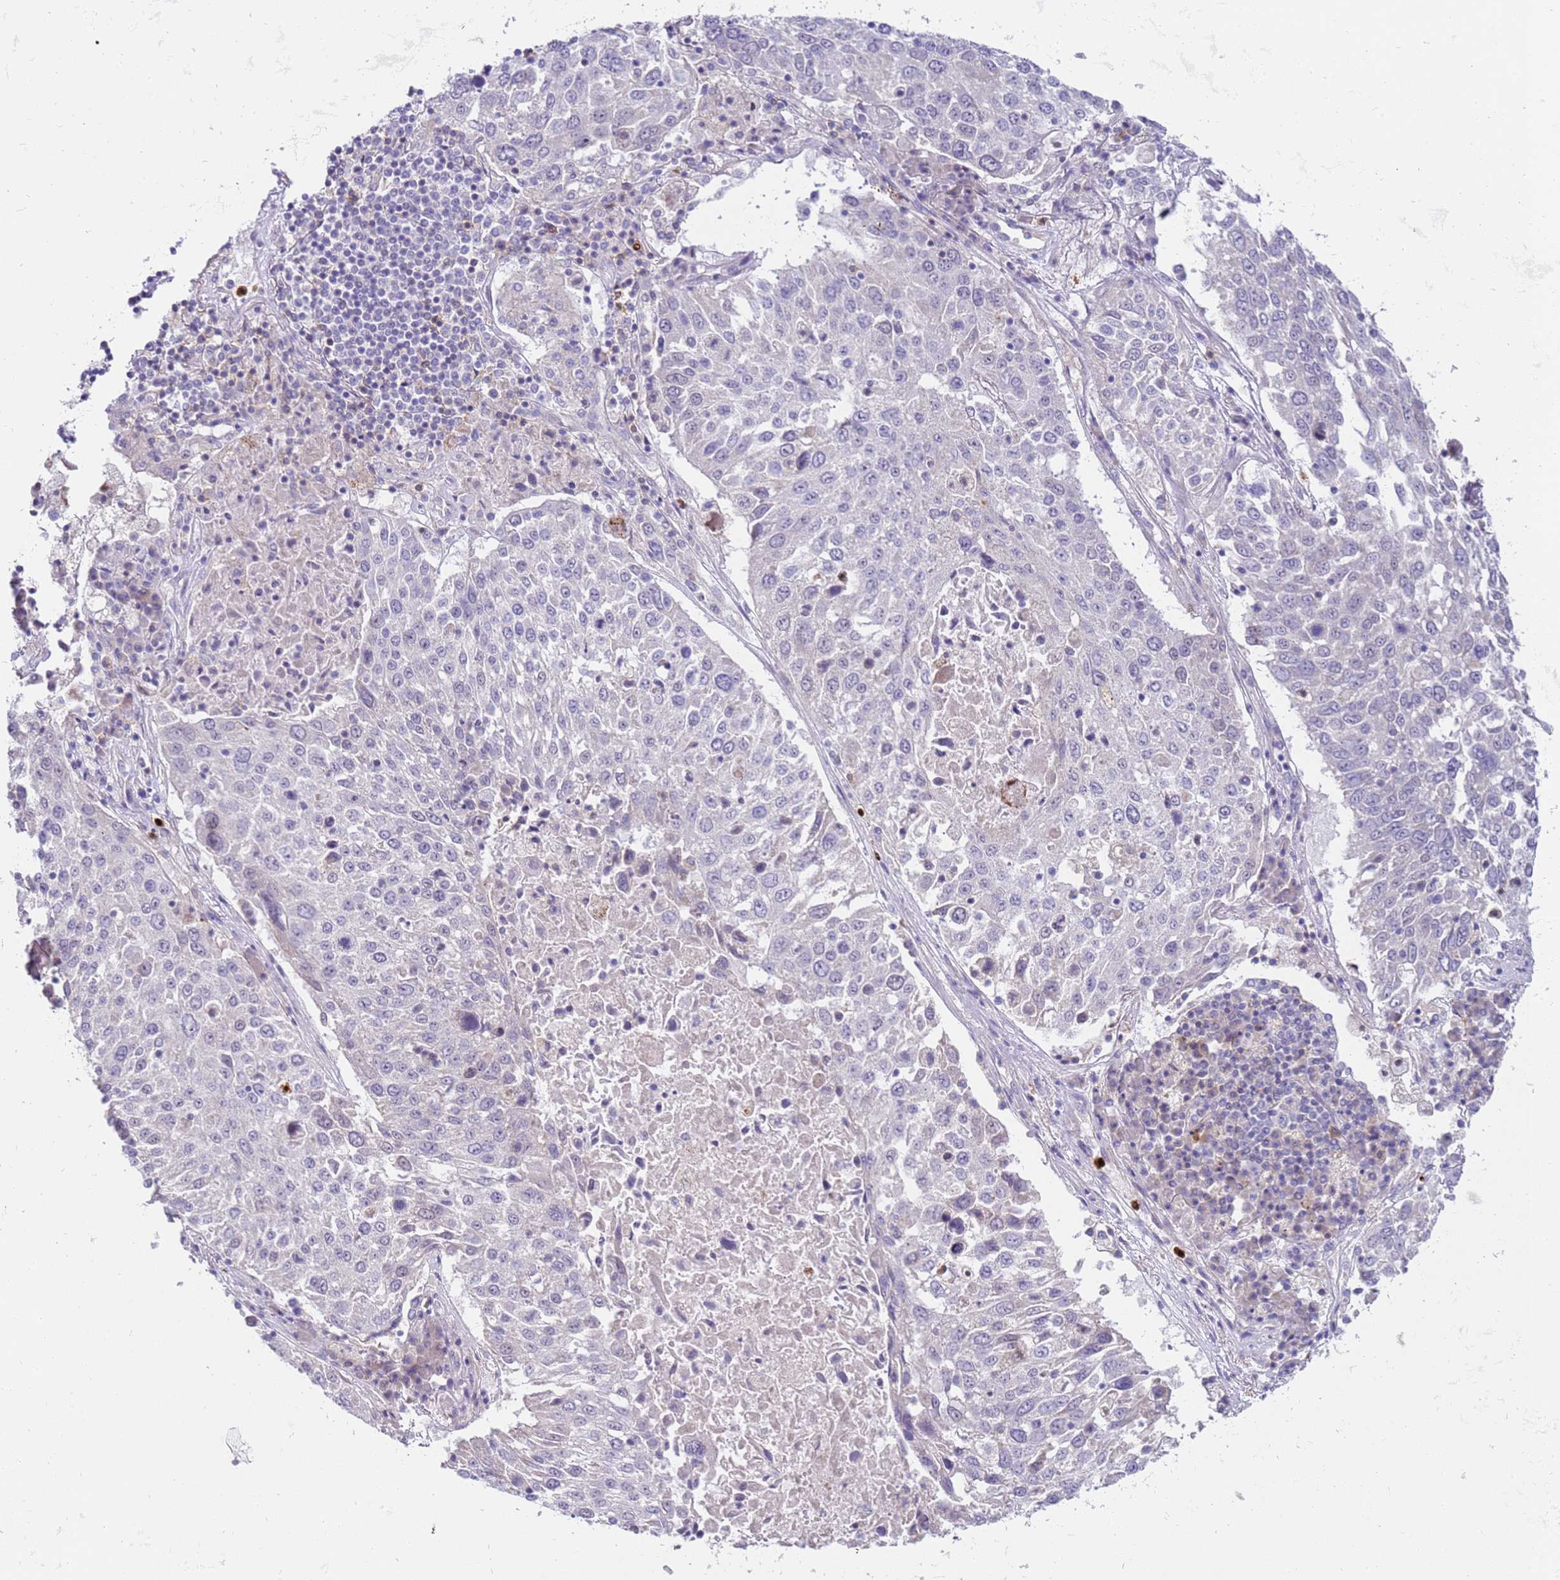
{"staining": {"intensity": "negative", "quantity": "none", "location": "none"}, "tissue": "lung cancer", "cell_type": "Tumor cells", "image_type": "cancer", "snomed": [{"axis": "morphology", "description": "Squamous cell carcinoma, NOS"}, {"axis": "topography", "description": "Lung"}], "caption": "High magnification brightfield microscopy of squamous cell carcinoma (lung) stained with DAB (3,3'-diaminobenzidine) (brown) and counterstained with hematoxylin (blue): tumor cells show no significant staining.", "gene": "STK25", "patient": {"sex": "male", "age": 65}}